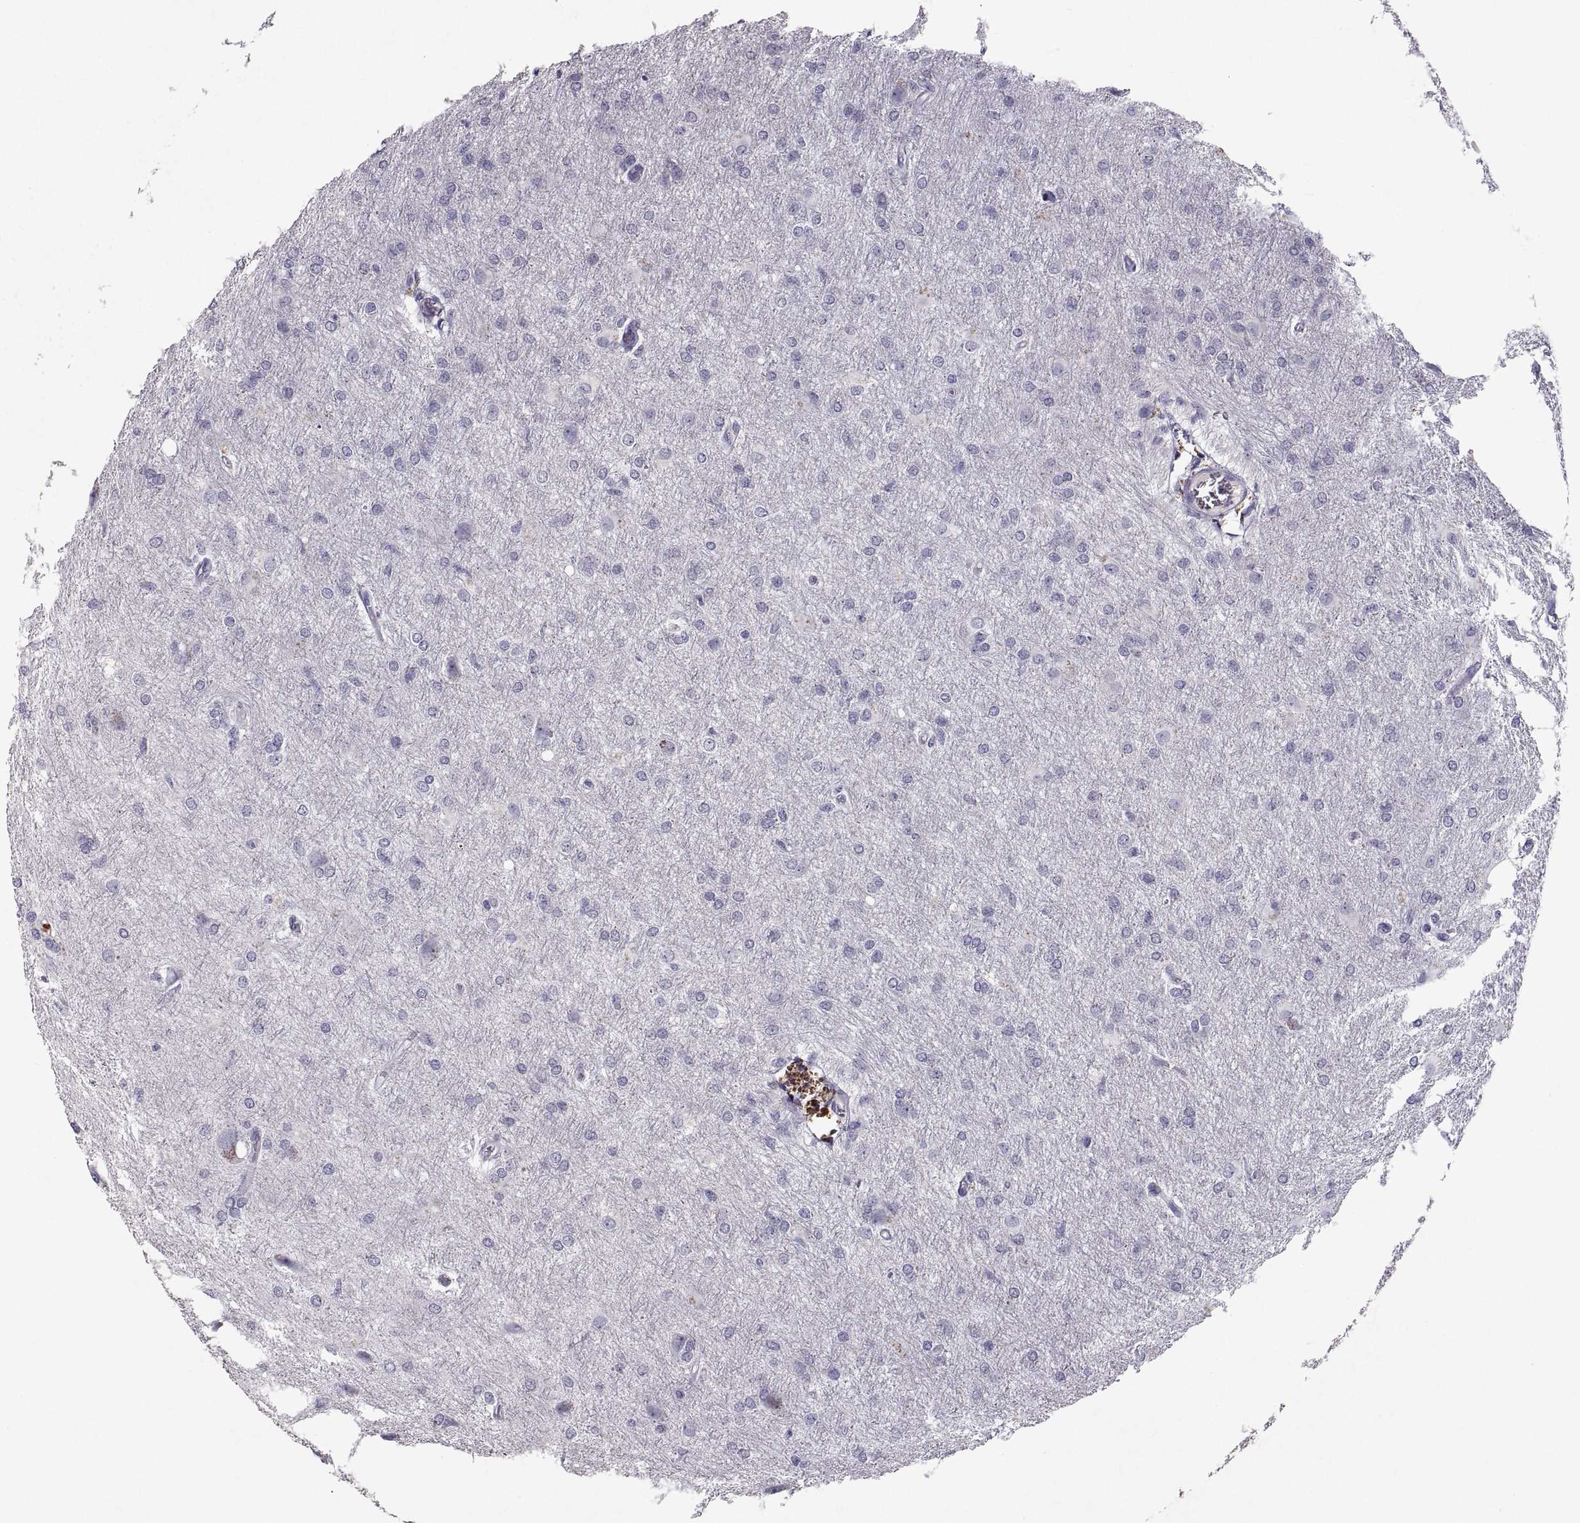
{"staining": {"intensity": "negative", "quantity": "none", "location": "none"}, "tissue": "glioma", "cell_type": "Tumor cells", "image_type": "cancer", "snomed": [{"axis": "morphology", "description": "Glioma, malignant, High grade"}, {"axis": "topography", "description": "Brain"}], "caption": "Immunohistochemistry (IHC) image of human malignant high-grade glioma stained for a protein (brown), which exhibits no staining in tumor cells. (DAB immunohistochemistry (IHC) with hematoxylin counter stain).", "gene": "SOX21", "patient": {"sex": "male", "age": 68}}